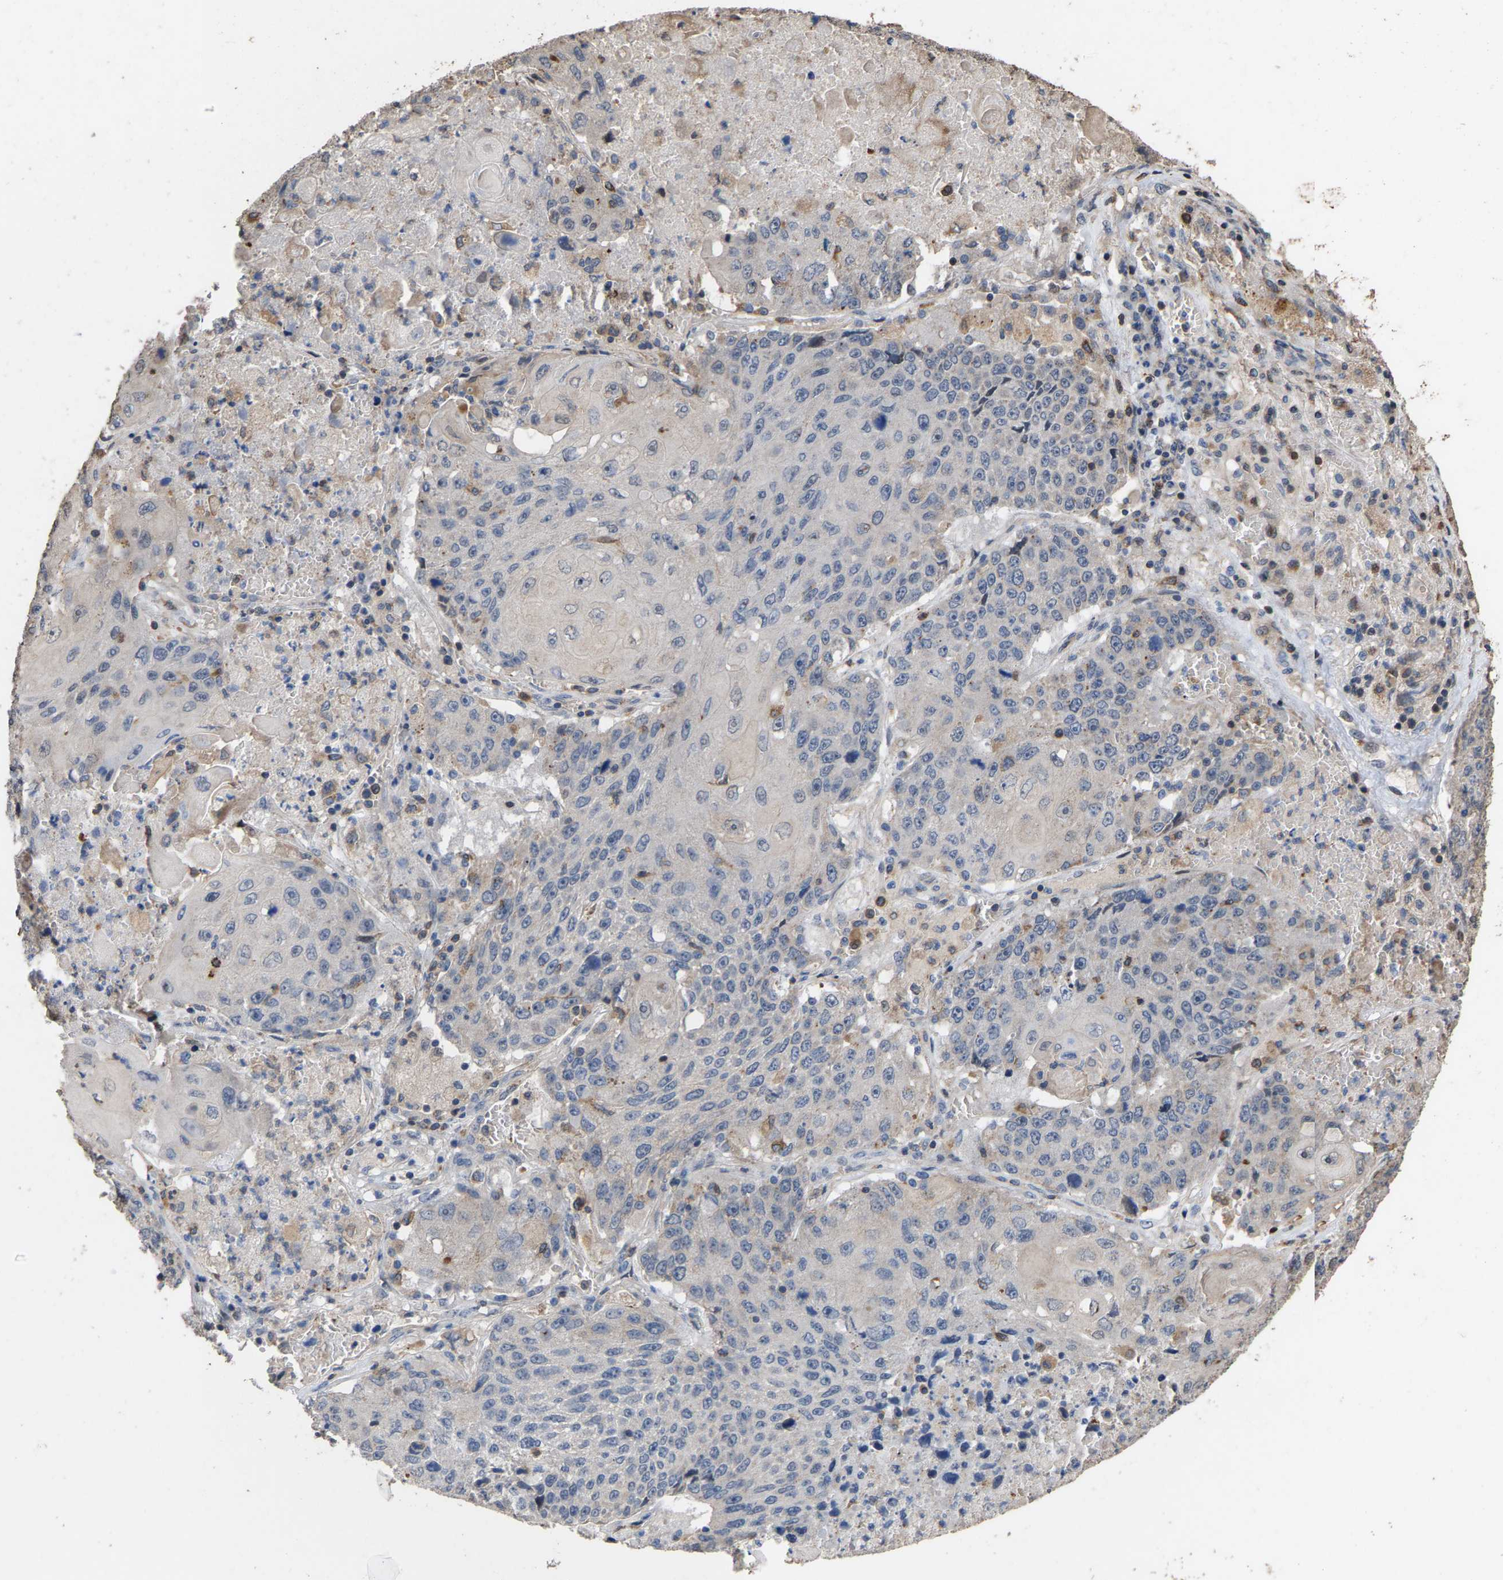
{"staining": {"intensity": "negative", "quantity": "none", "location": "none"}, "tissue": "lung cancer", "cell_type": "Tumor cells", "image_type": "cancer", "snomed": [{"axis": "morphology", "description": "Squamous cell carcinoma, NOS"}, {"axis": "topography", "description": "Lung"}], "caption": "Histopathology image shows no protein expression in tumor cells of squamous cell carcinoma (lung) tissue.", "gene": "TDRKH", "patient": {"sex": "male", "age": 61}}